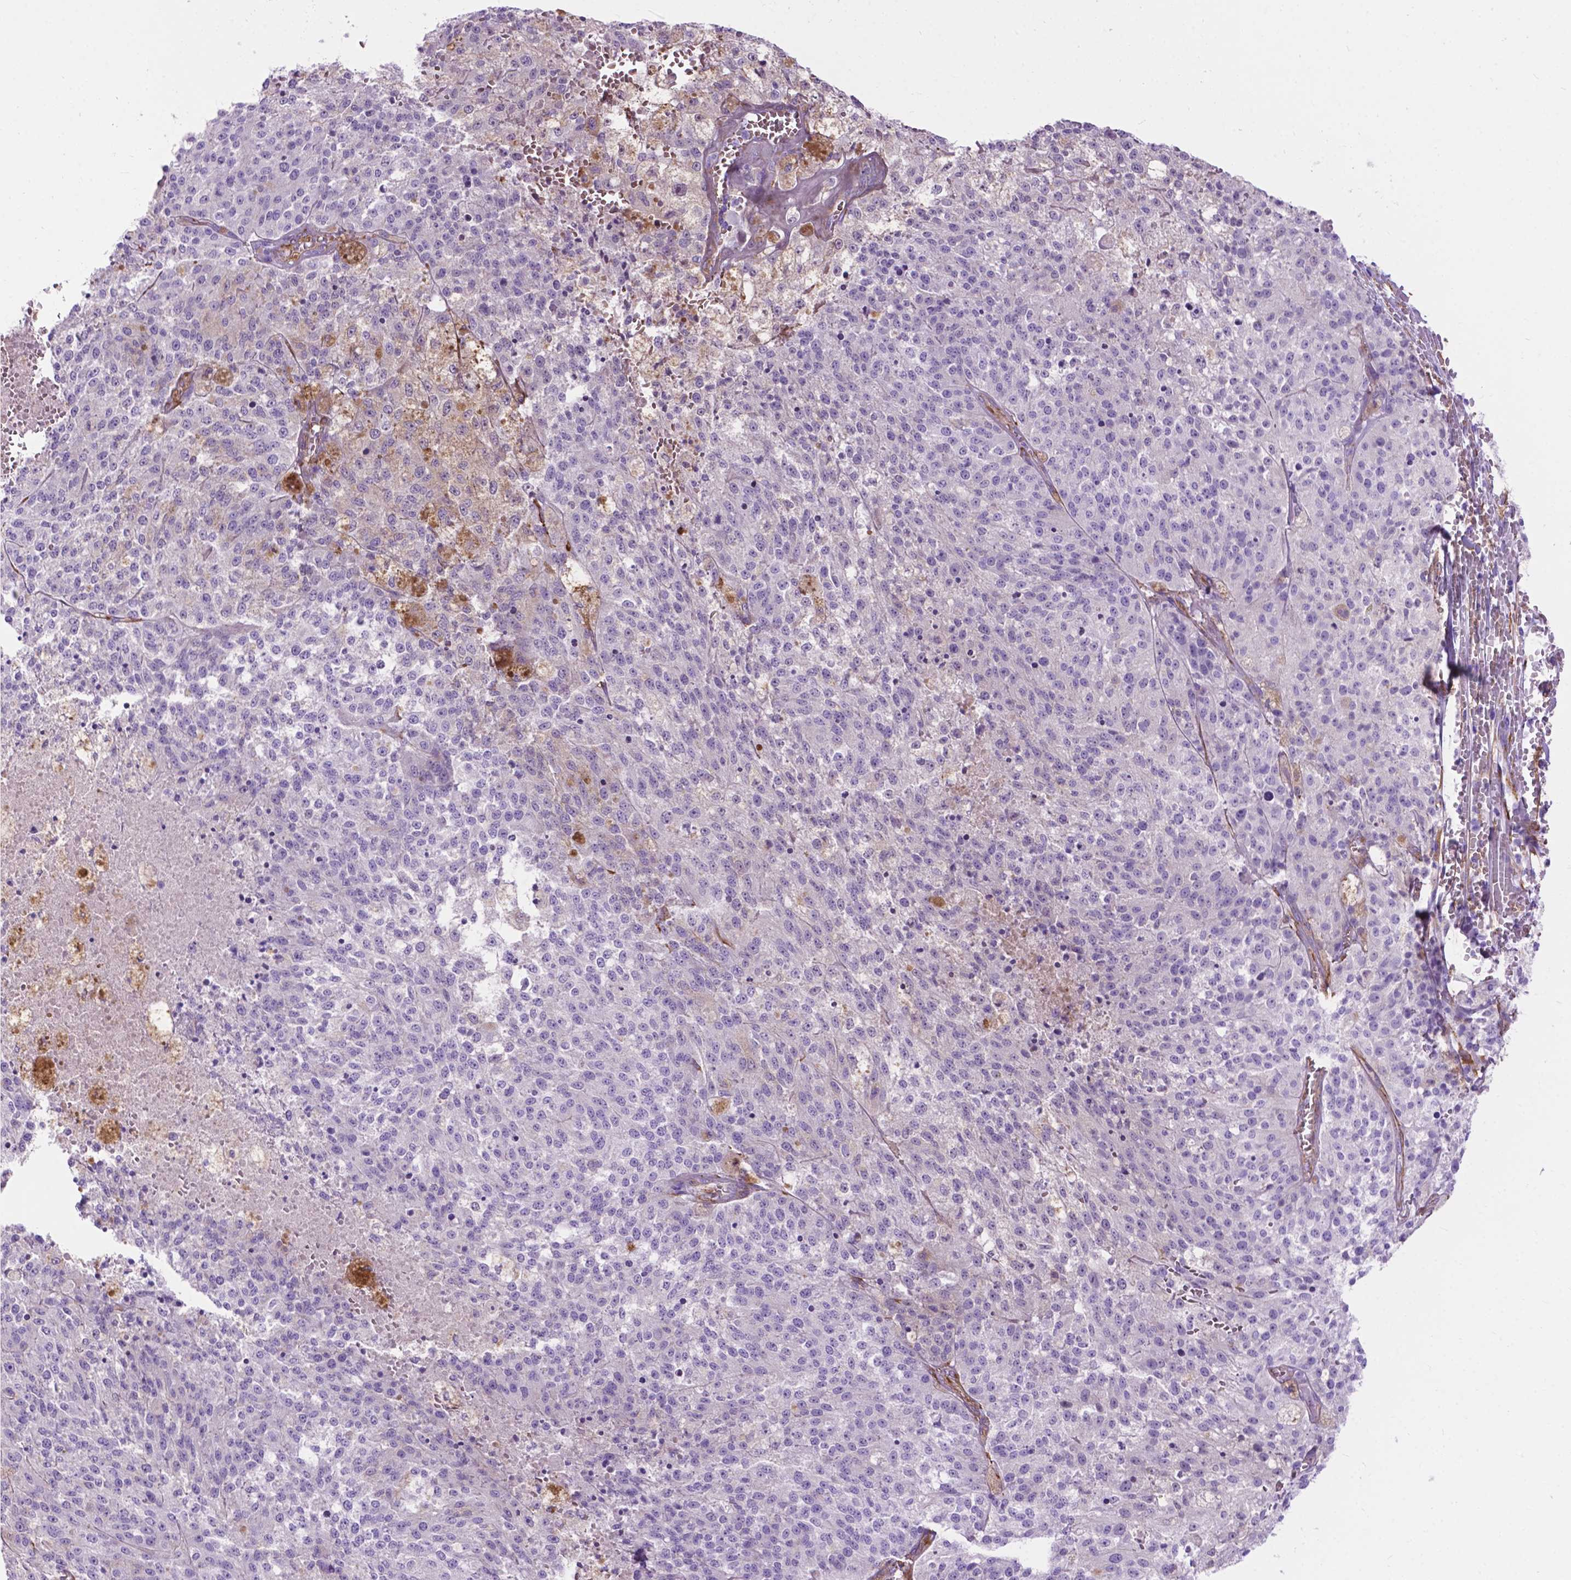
{"staining": {"intensity": "negative", "quantity": "none", "location": "none"}, "tissue": "melanoma", "cell_type": "Tumor cells", "image_type": "cancer", "snomed": [{"axis": "morphology", "description": "Malignant melanoma, Metastatic site"}, {"axis": "topography", "description": "Lymph node"}], "caption": "Tumor cells show no significant protein positivity in malignant melanoma (metastatic site).", "gene": "PCDHA12", "patient": {"sex": "female", "age": 64}}